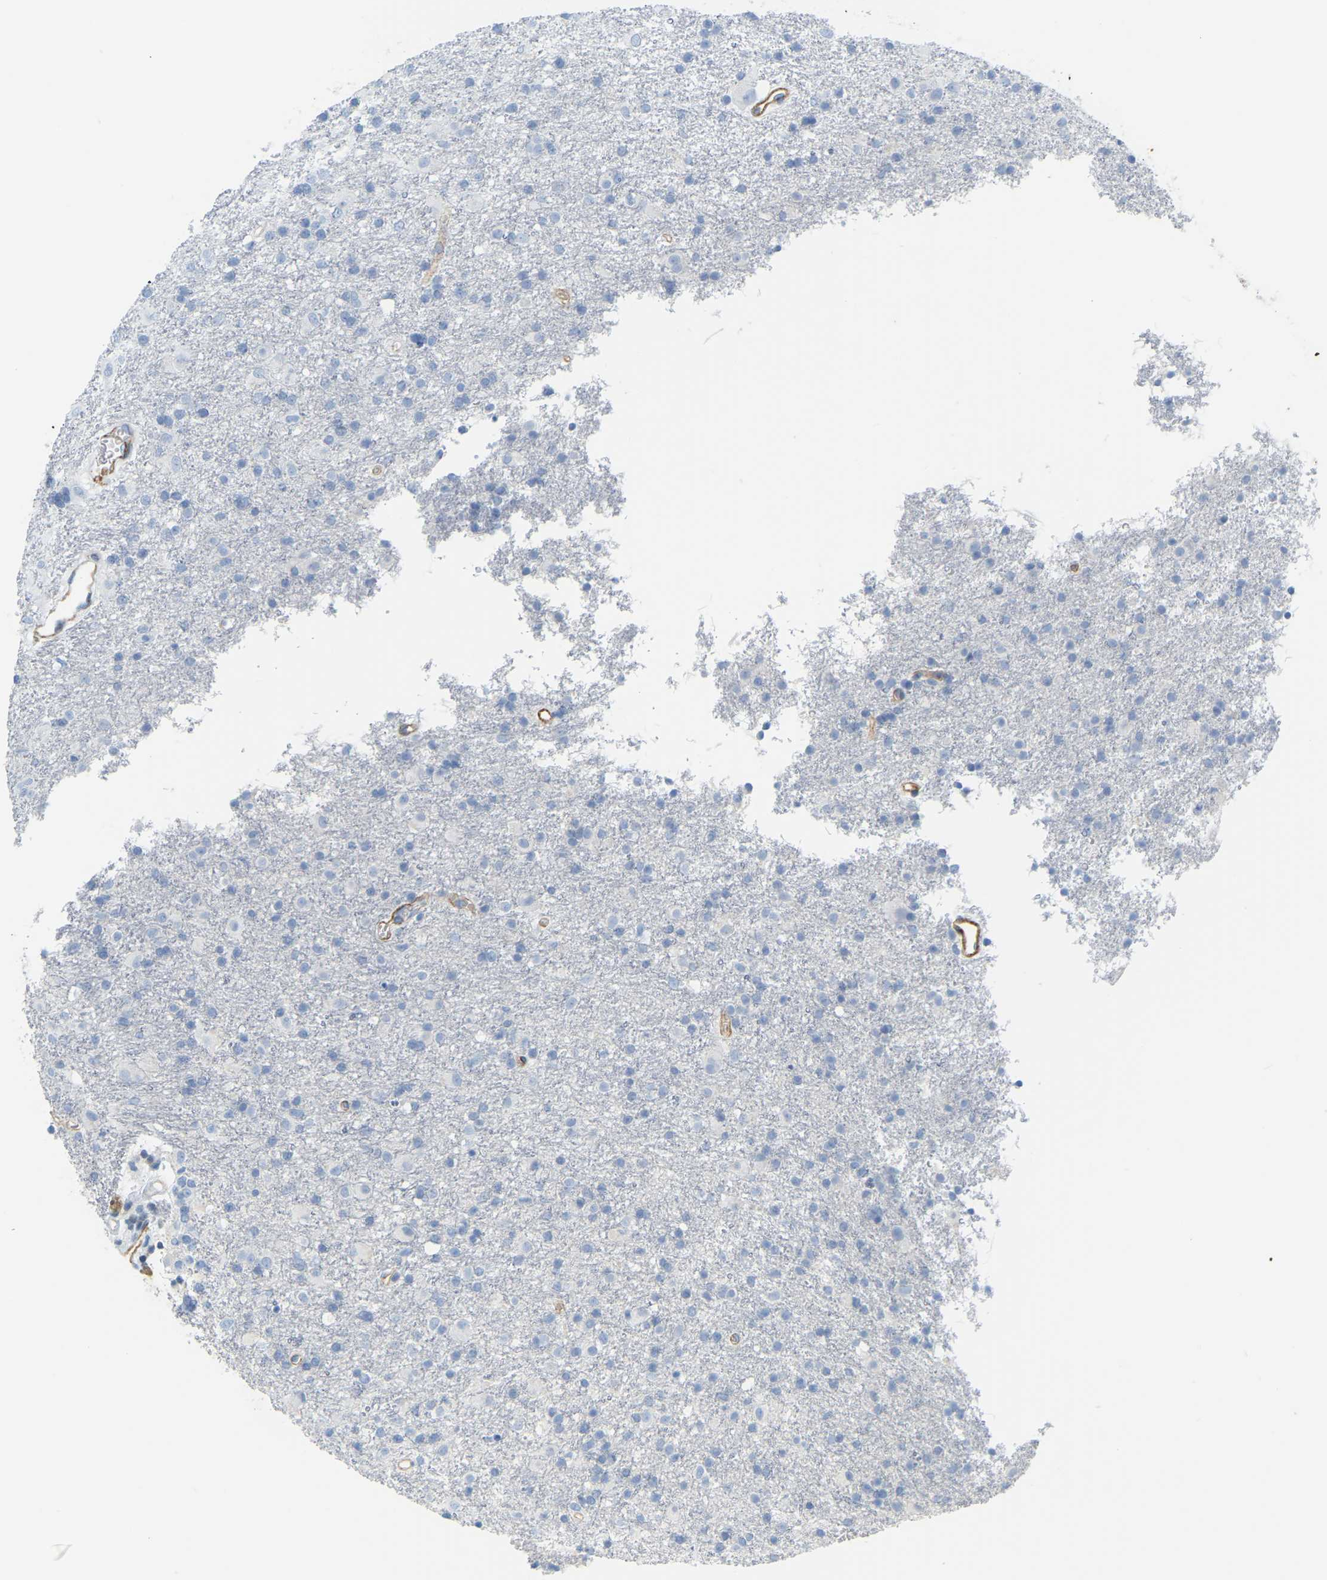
{"staining": {"intensity": "negative", "quantity": "none", "location": "none"}, "tissue": "glioma", "cell_type": "Tumor cells", "image_type": "cancer", "snomed": [{"axis": "morphology", "description": "Glioma, malignant, Low grade"}, {"axis": "topography", "description": "Brain"}], "caption": "There is no significant positivity in tumor cells of malignant glioma (low-grade).", "gene": "MYL3", "patient": {"sex": "male", "age": 65}}